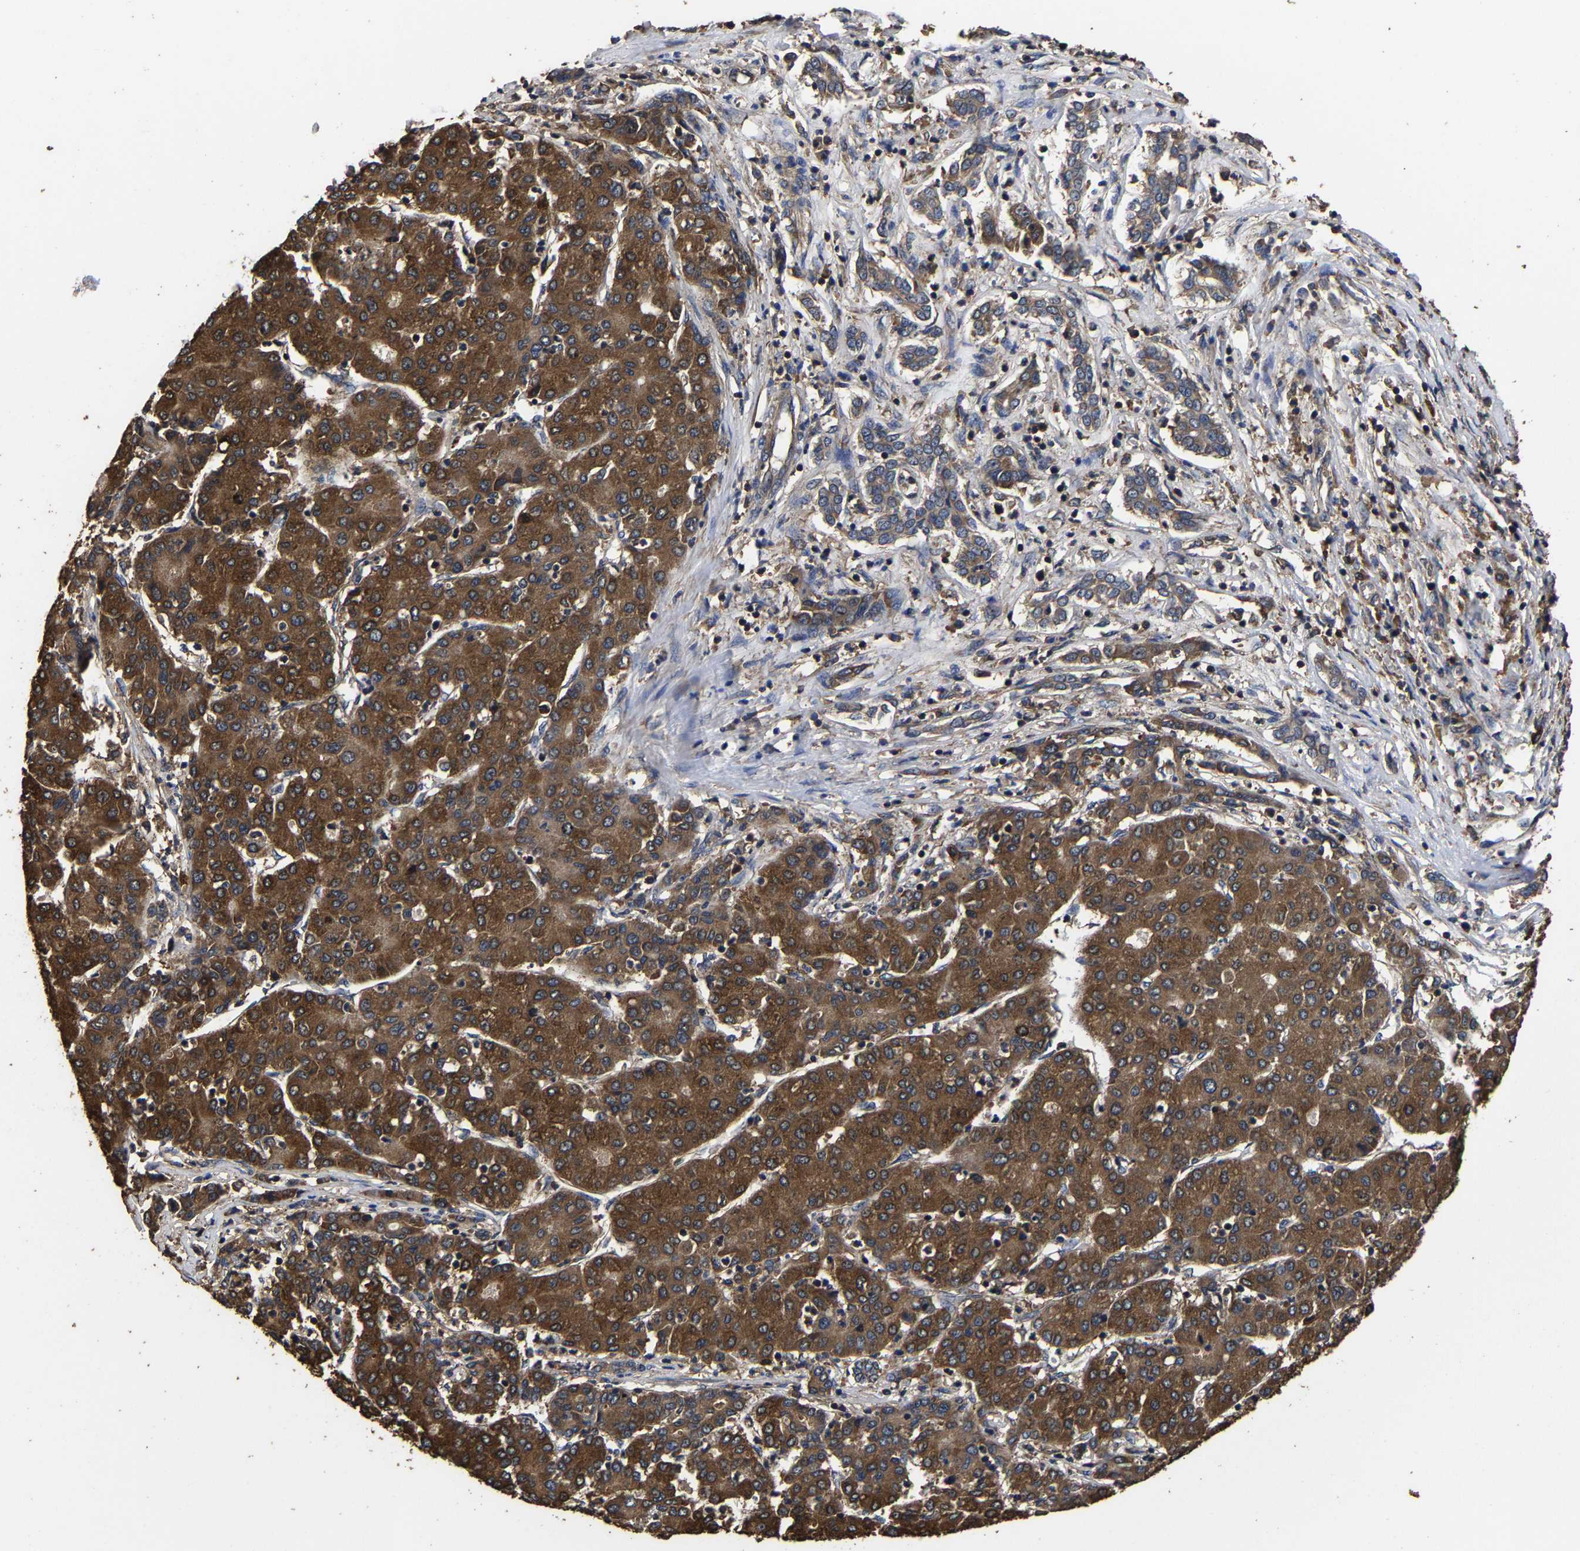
{"staining": {"intensity": "strong", "quantity": ">75%", "location": "cytoplasmic/membranous"}, "tissue": "liver cancer", "cell_type": "Tumor cells", "image_type": "cancer", "snomed": [{"axis": "morphology", "description": "Carcinoma, Hepatocellular, NOS"}, {"axis": "topography", "description": "Liver"}], "caption": "Brown immunohistochemical staining in liver cancer reveals strong cytoplasmic/membranous staining in about >75% of tumor cells.", "gene": "ITCH", "patient": {"sex": "male", "age": 65}}